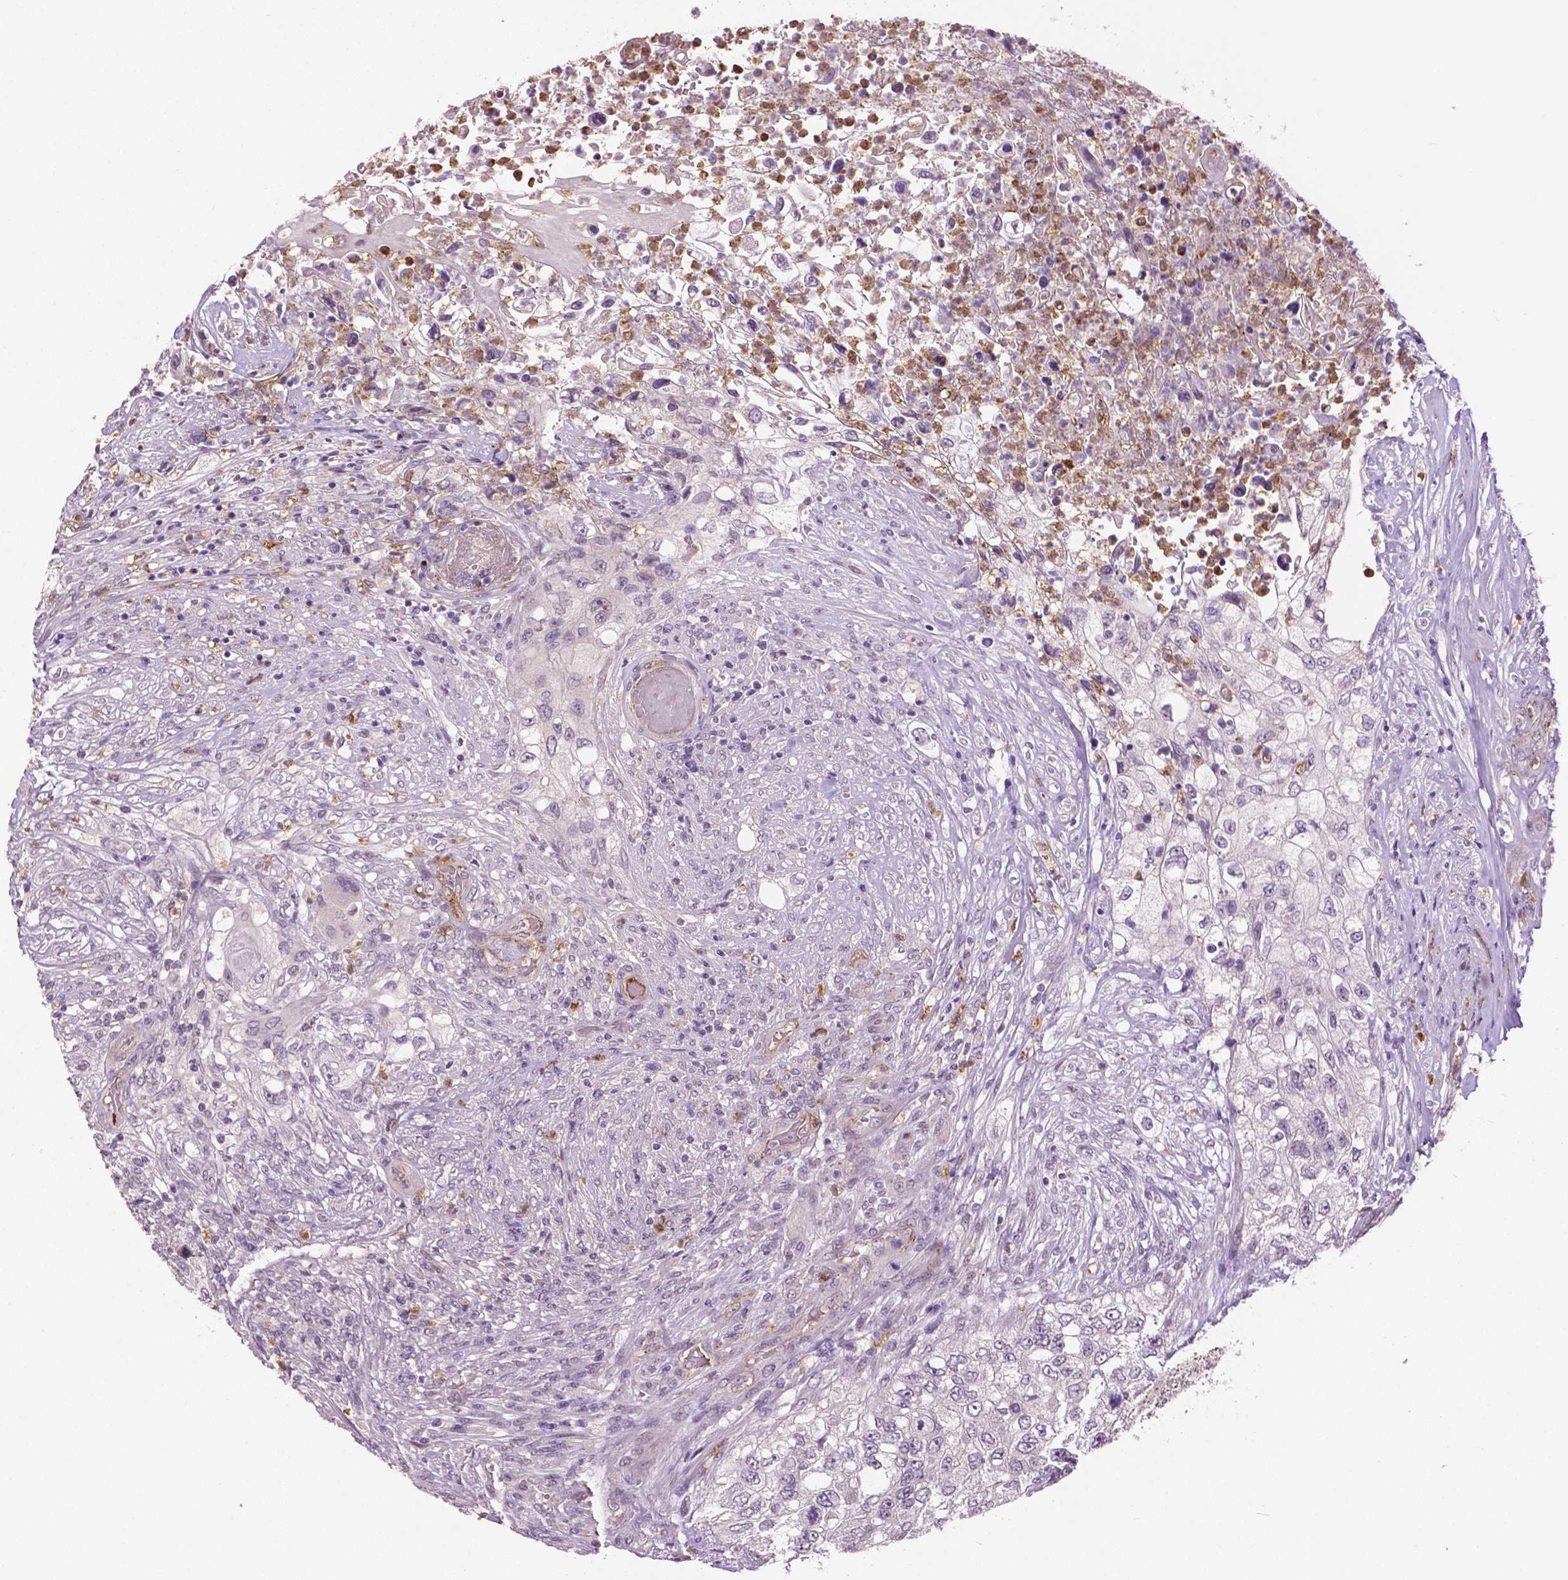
{"staining": {"intensity": "negative", "quantity": "none", "location": "none"}, "tissue": "urothelial cancer", "cell_type": "Tumor cells", "image_type": "cancer", "snomed": [{"axis": "morphology", "description": "Urothelial carcinoma, High grade"}, {"axis": "topography", "description": "Urinary bladder"}], "caption": "DAB immunohistochemical staining of urothelial cancer displays no significant expression in tumor cells.", "gene": "PTPN5", "patient": {"sex": "female", "age": 60}}